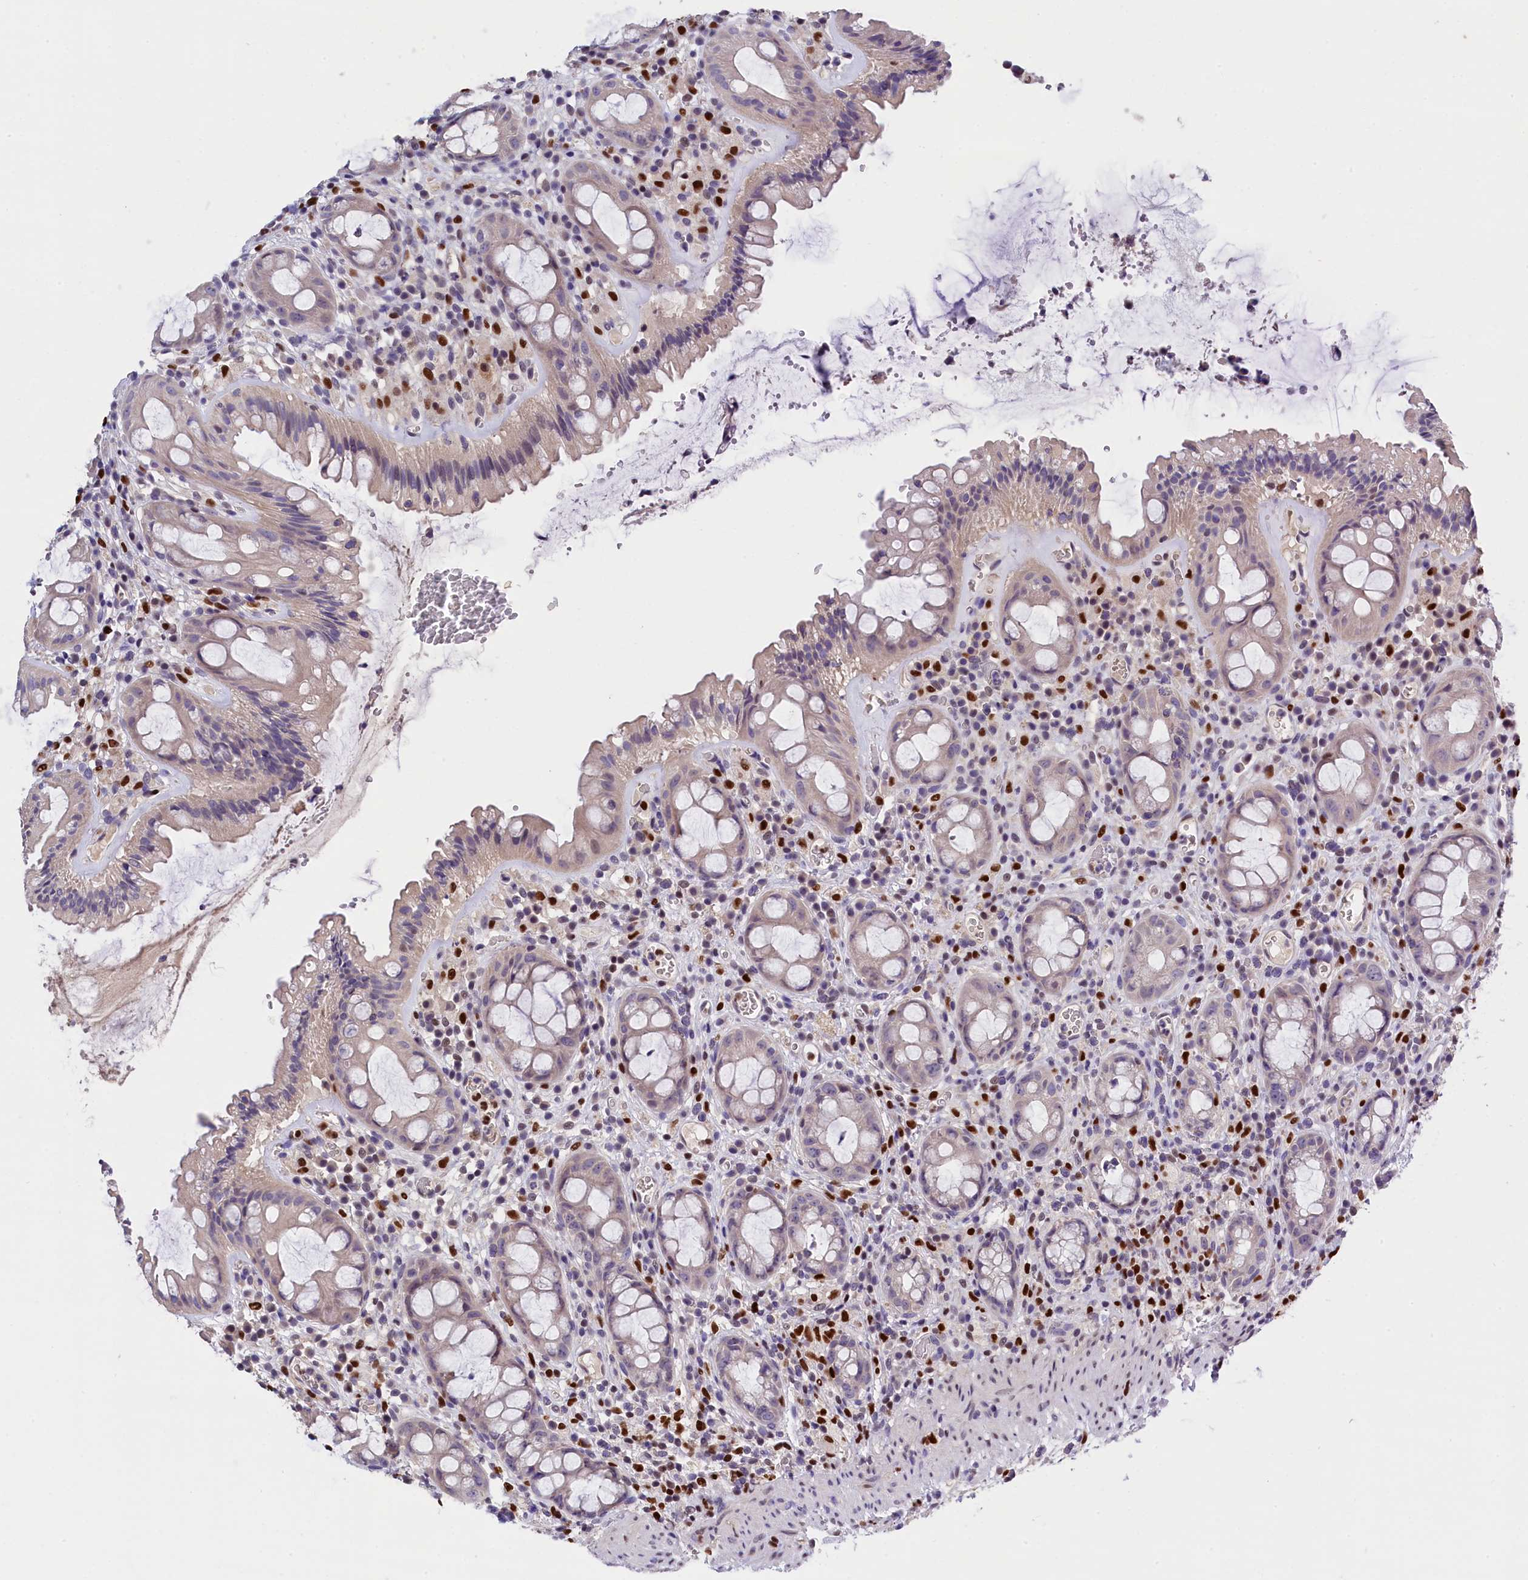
{"staining": {"intensity": "negative", "quantity": "none", "location": "none"}, "tissue": "rectum", "cell_type": "Glandular cells", "image_type": "normal", "snomed": [{"axis": "morphology", "description": "Normal tissue, NOS"}, {"axis": "topography", "description": "Rectum"}], "caption": "This is an immunohistochemistry image of normal rectum. There is no expression in glandular cells.", "gene": "BTBD9", "patient": {"sex": "female", "age": 57}}